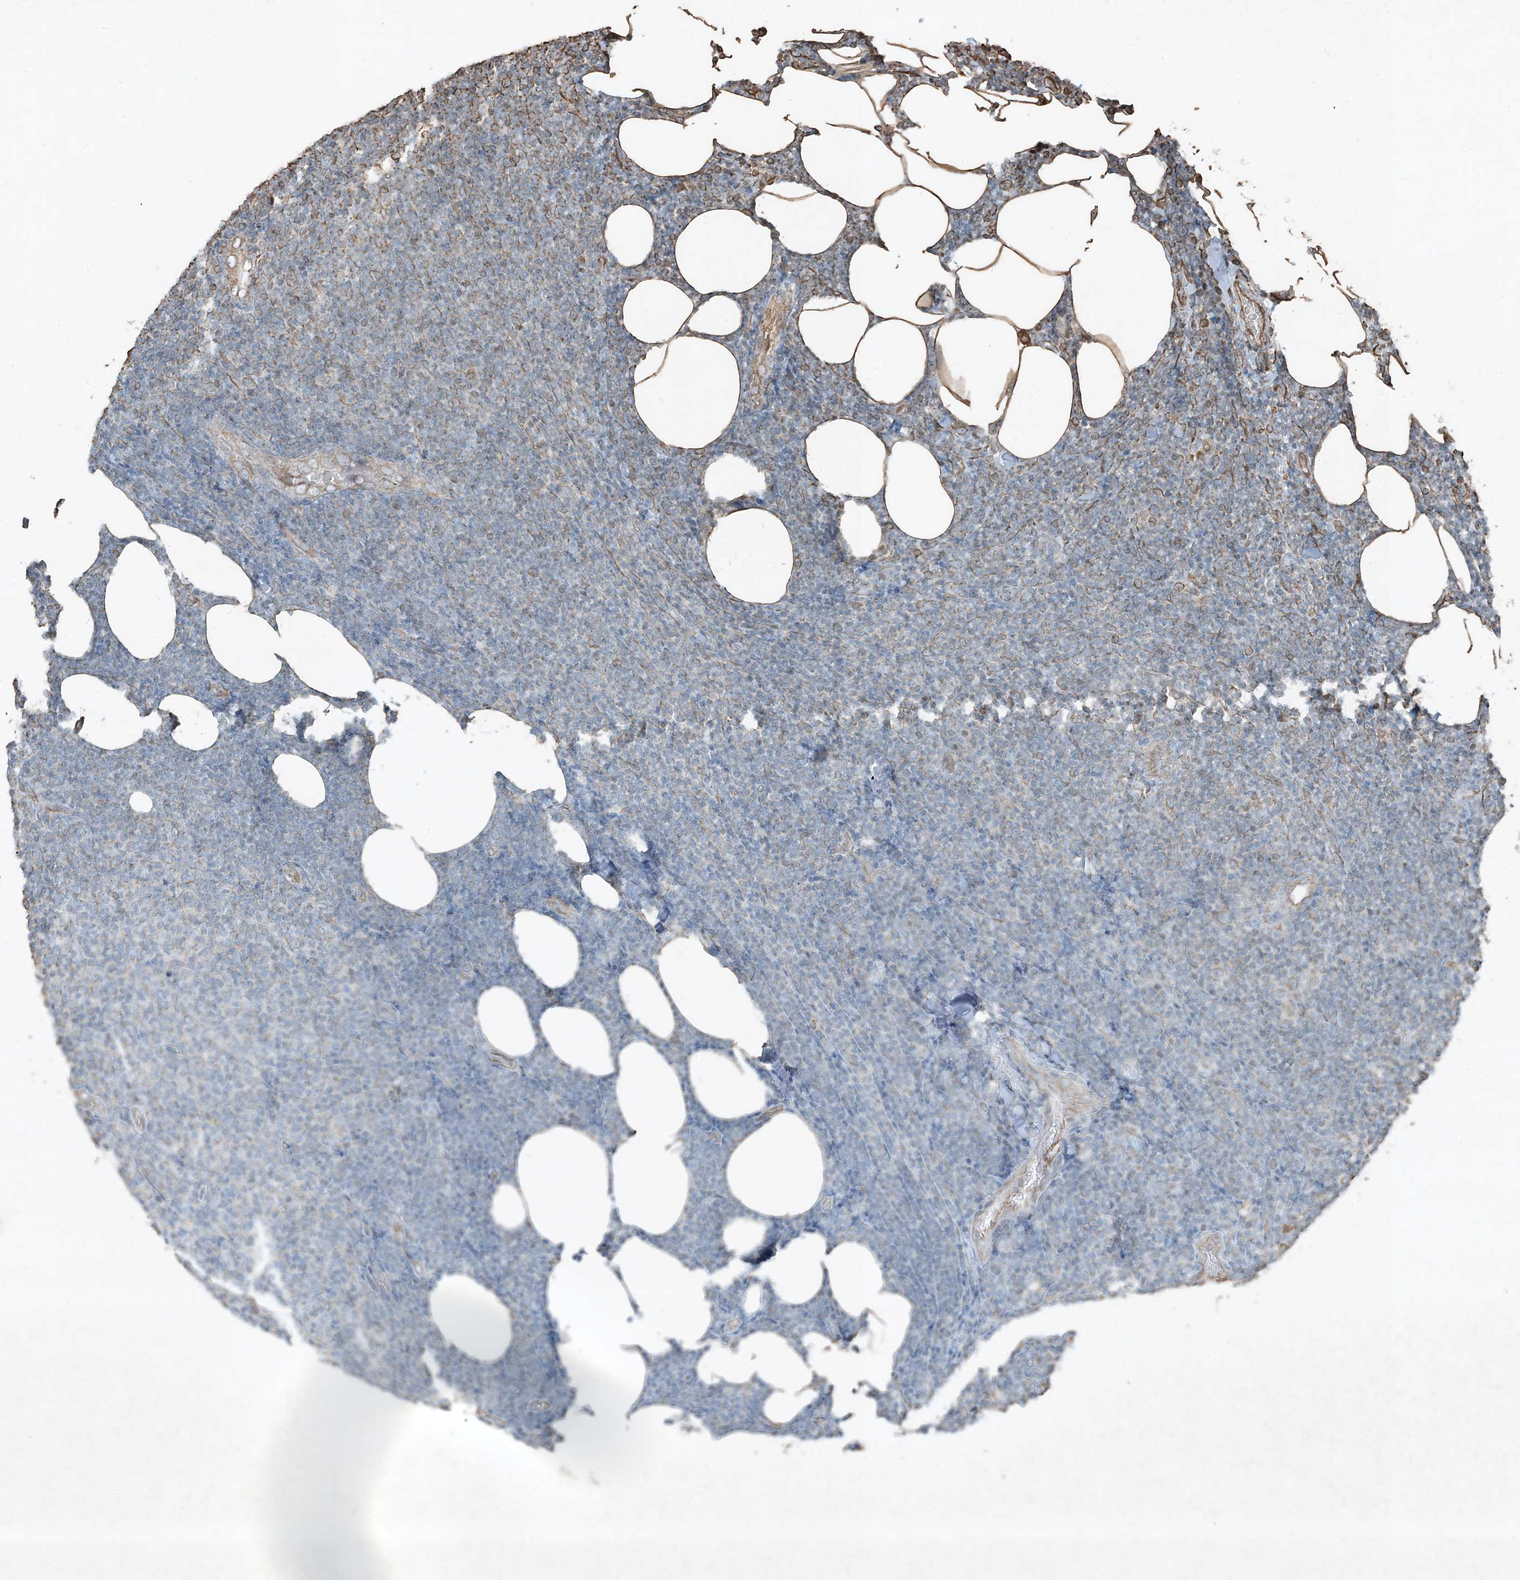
{"staining": {"intensity": "negative", "quantity": "none", "location": "none"}, "tissue": "lymphoma", "cell_type": "Tumor cells", "image_type": "cancer", "snomed": [{"axis": "morphology", "description": "Malignant lymphoma, non-Hodgkin's type, Low grade"}, {"axis": "topography", "description": "Lymph node"}], "caption": "The immunohistochemistry (IHC) micrograph has no significant staining in tumor cells of lymphoma tissue.", "gene": "RYK", "patient": {"sex": "male", "age": 66}}